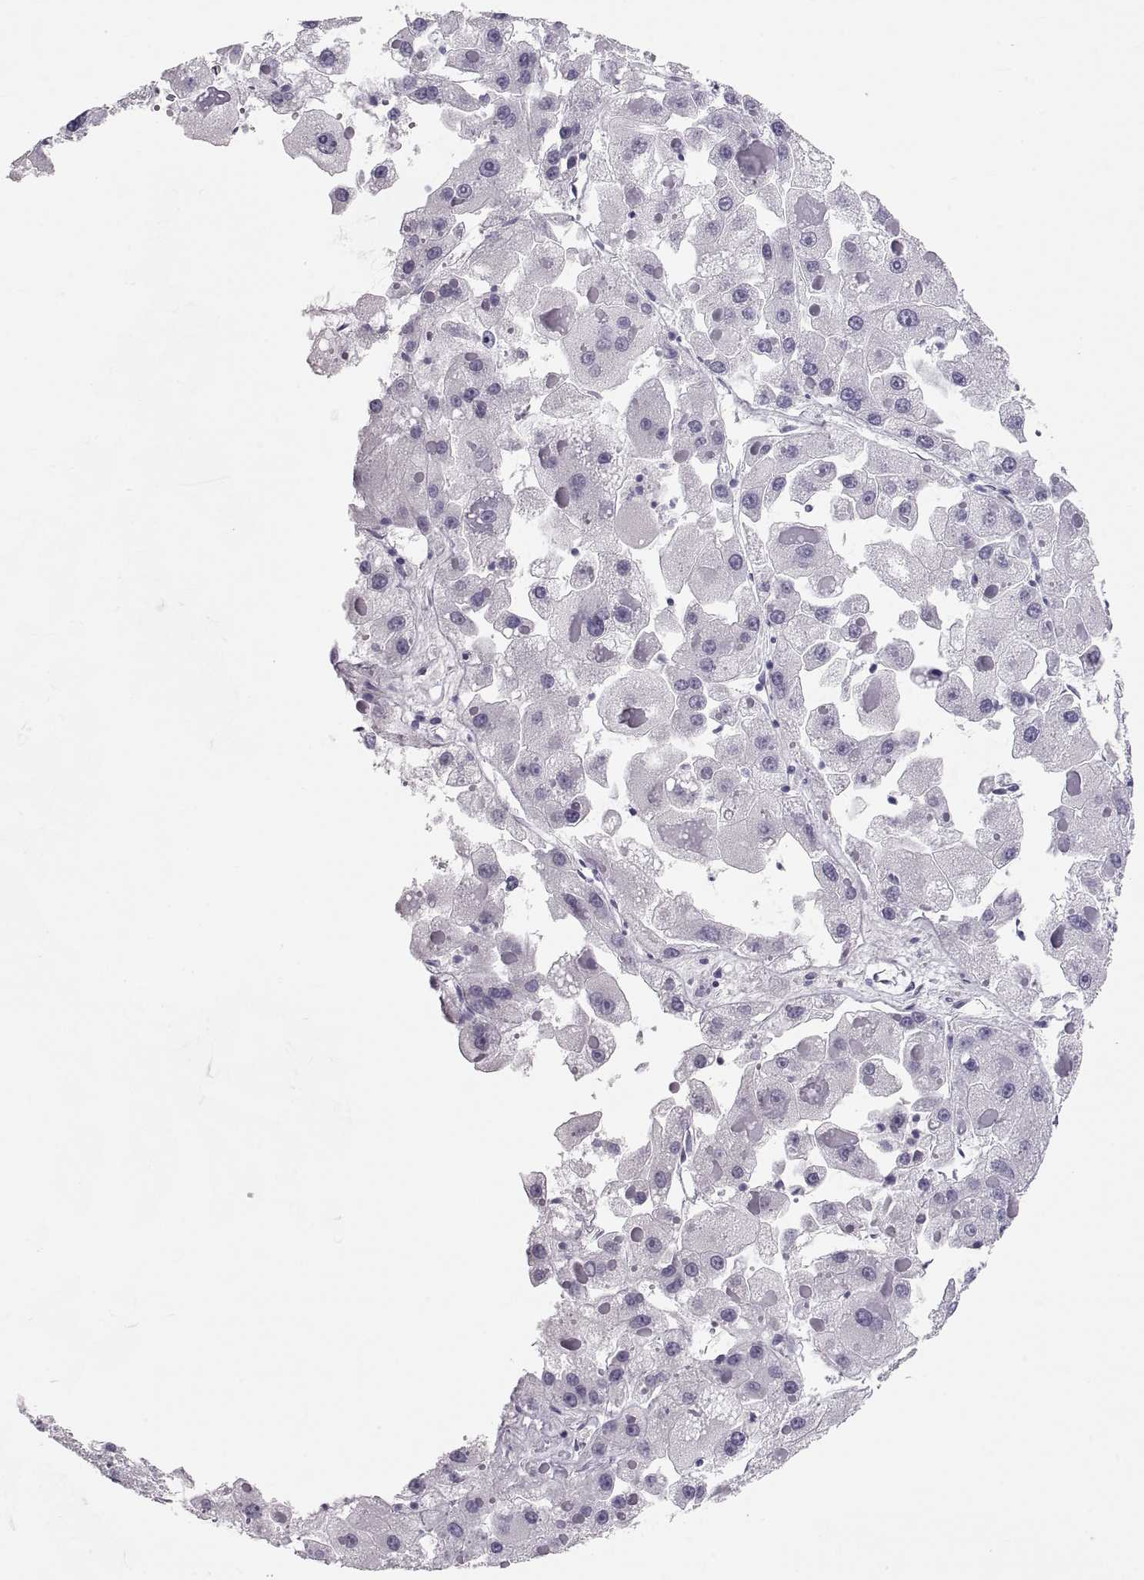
{"staining": {"intensity": "negative", "quantity": "none", "location": "none"}, "tissue": "liver cancer", "cell_type": "Tumor cells", "image_type": "cancer", "snomed": [{"axis": "morphology", "description": "Carcinoma, Hepatocellular, NOS"}, {"axis": "topography", "description": "Liver"}], "caption": "A histopathology image of liver cancer (hepatocellular carcinoma) stained for a protein exhibits no brown staining in tumor cells.", "gene": "RD3", "patient": {"sex": "female", "age": 73}}